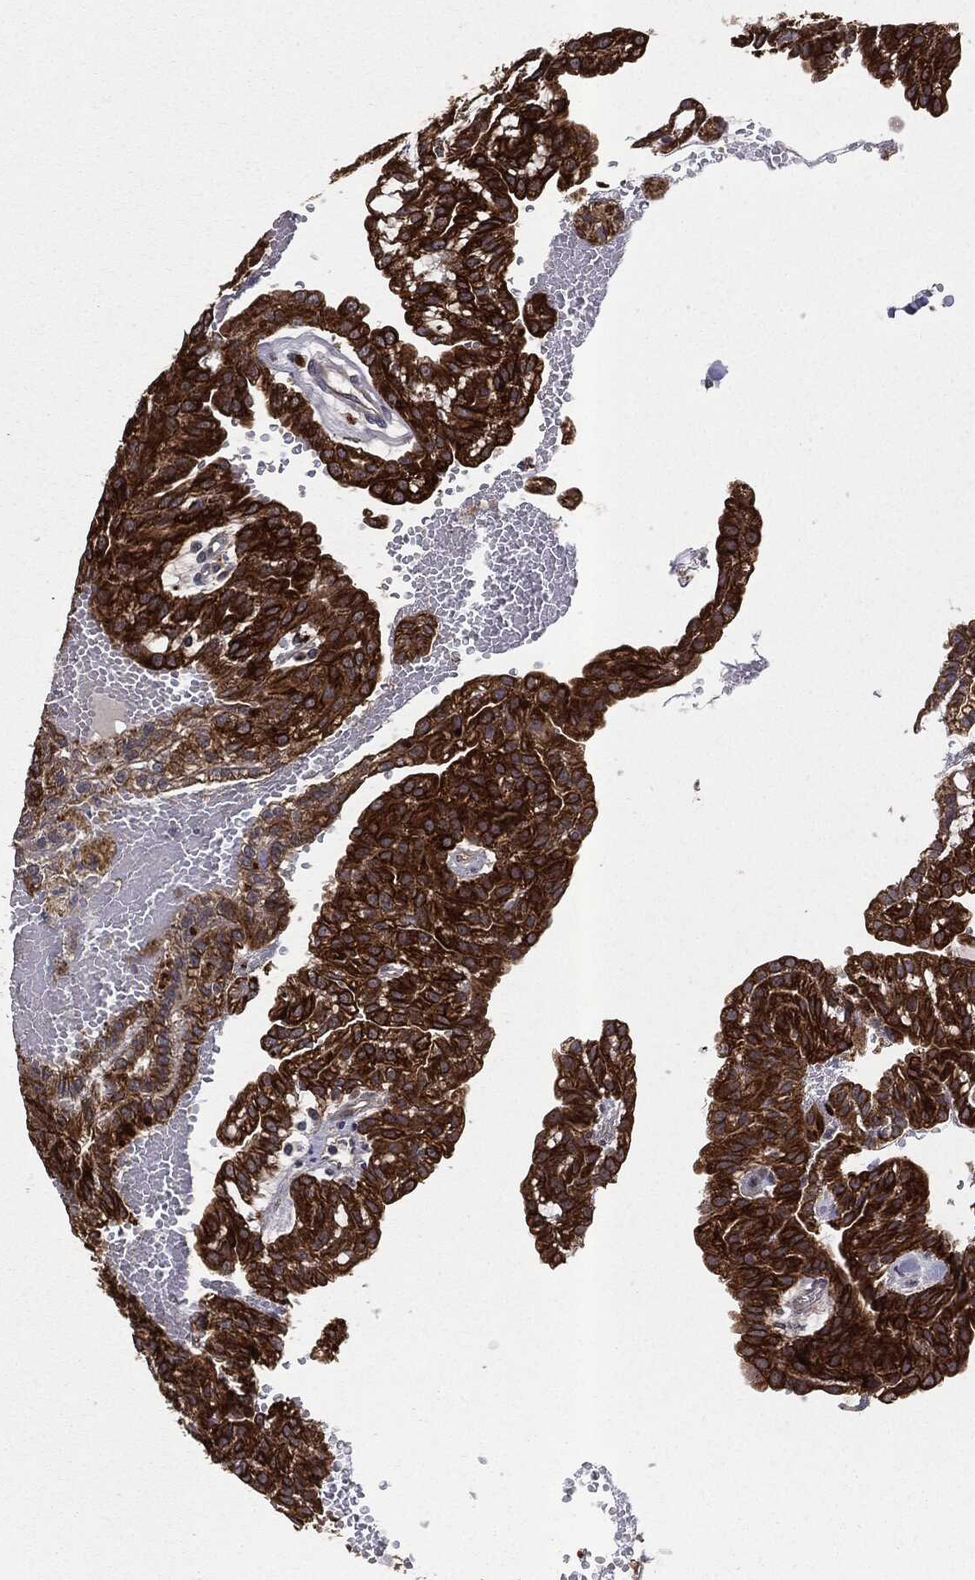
{"staining": {"intensity": "strong", "quantity": ">75%", "location": "cytoplasmic/membranous"}, "tissue": "renal cancer", "cell_type": "Tumor cells", "image_type": "cancer", "snomed": [{"axis": "morphology", "description": "Adenocarcinoma, NOS"}, {"axis": "topography", "description": "Kidney"}], "caption": "Renal cancer tissue displays strong cytoplasmic/membranous staining in approximately >75% of tumor cells, visualized by immunohistochemistry.", "gene": "KRT7", "patient": {"sex": "male", "age": 63}}